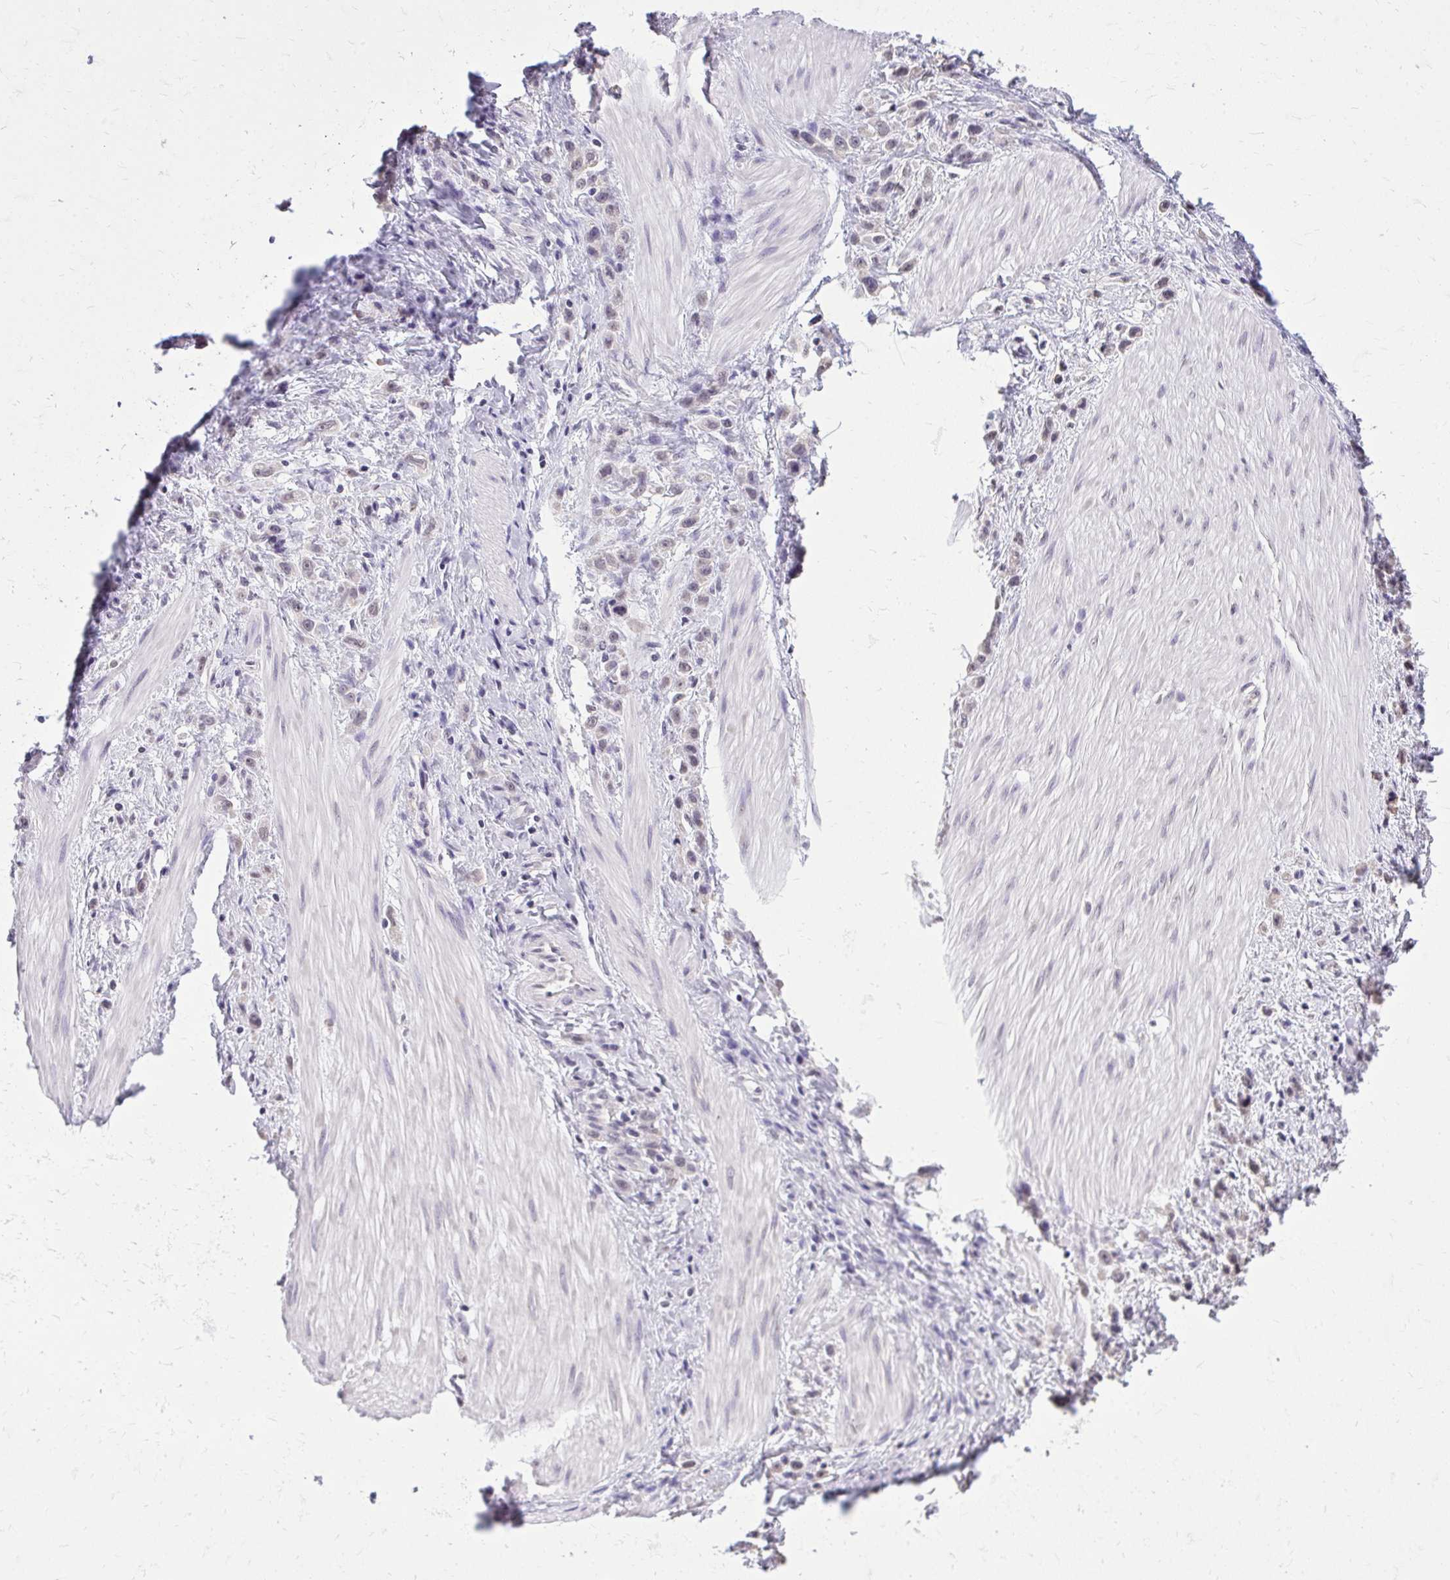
{"staining": {"intensity": "negative", "quantity": "none", "location": "none"}, "tissue": "stomach cancer", "cell_type": "Tumor cells", "image_type": "cancer", "snomed": [{"axis": "morphology", "description": "Adenocarcinoma, NOS"}, {"axis": "topography", "description": "Stomach"}], "caption": "Stomach cancer was stained to show a protein in brown. There is no significant staining in tumor cells.", "gene": "AKAP5", "patient": {"sex": "male", "age": 47}}